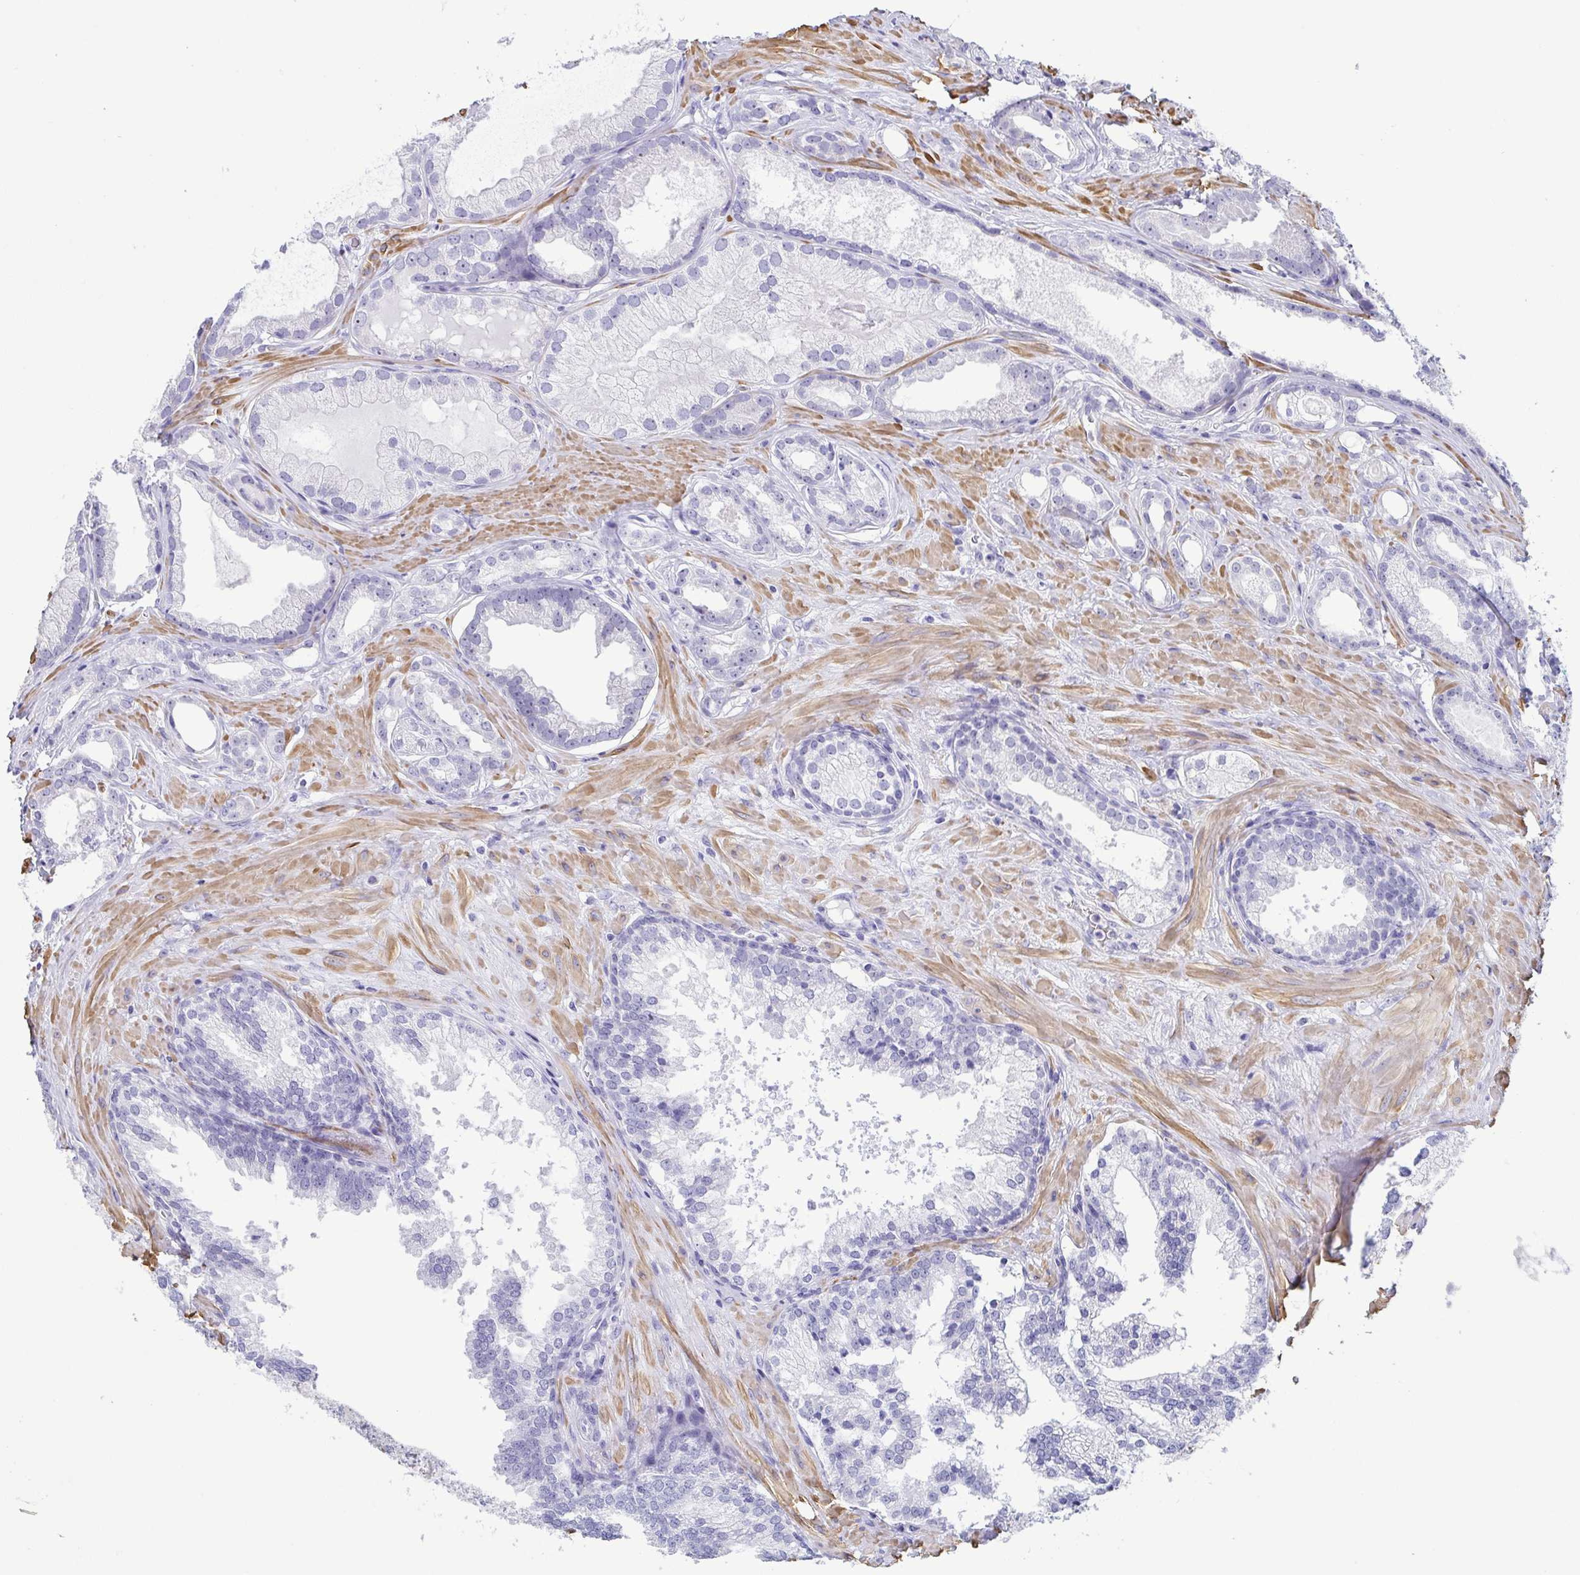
{"staining": {"intensity": "negative", "quantity": "none", "location": "none"}, "tissue": "prostate cancer", "cell_type": "Tumor cells", "image_type": "cancer", "snomed": [{"axis": "morphology", "description": "Adenocarcinoma, Low grade"}, {"axis": "topography", "description": "Prostate"}], "caption": "Micrograph shows no significant protein expression in tumor cells of prostate low-grade adenocarcinoma.", "gene": "MYL7", "patient": {"sex": "male", "age": 65}}